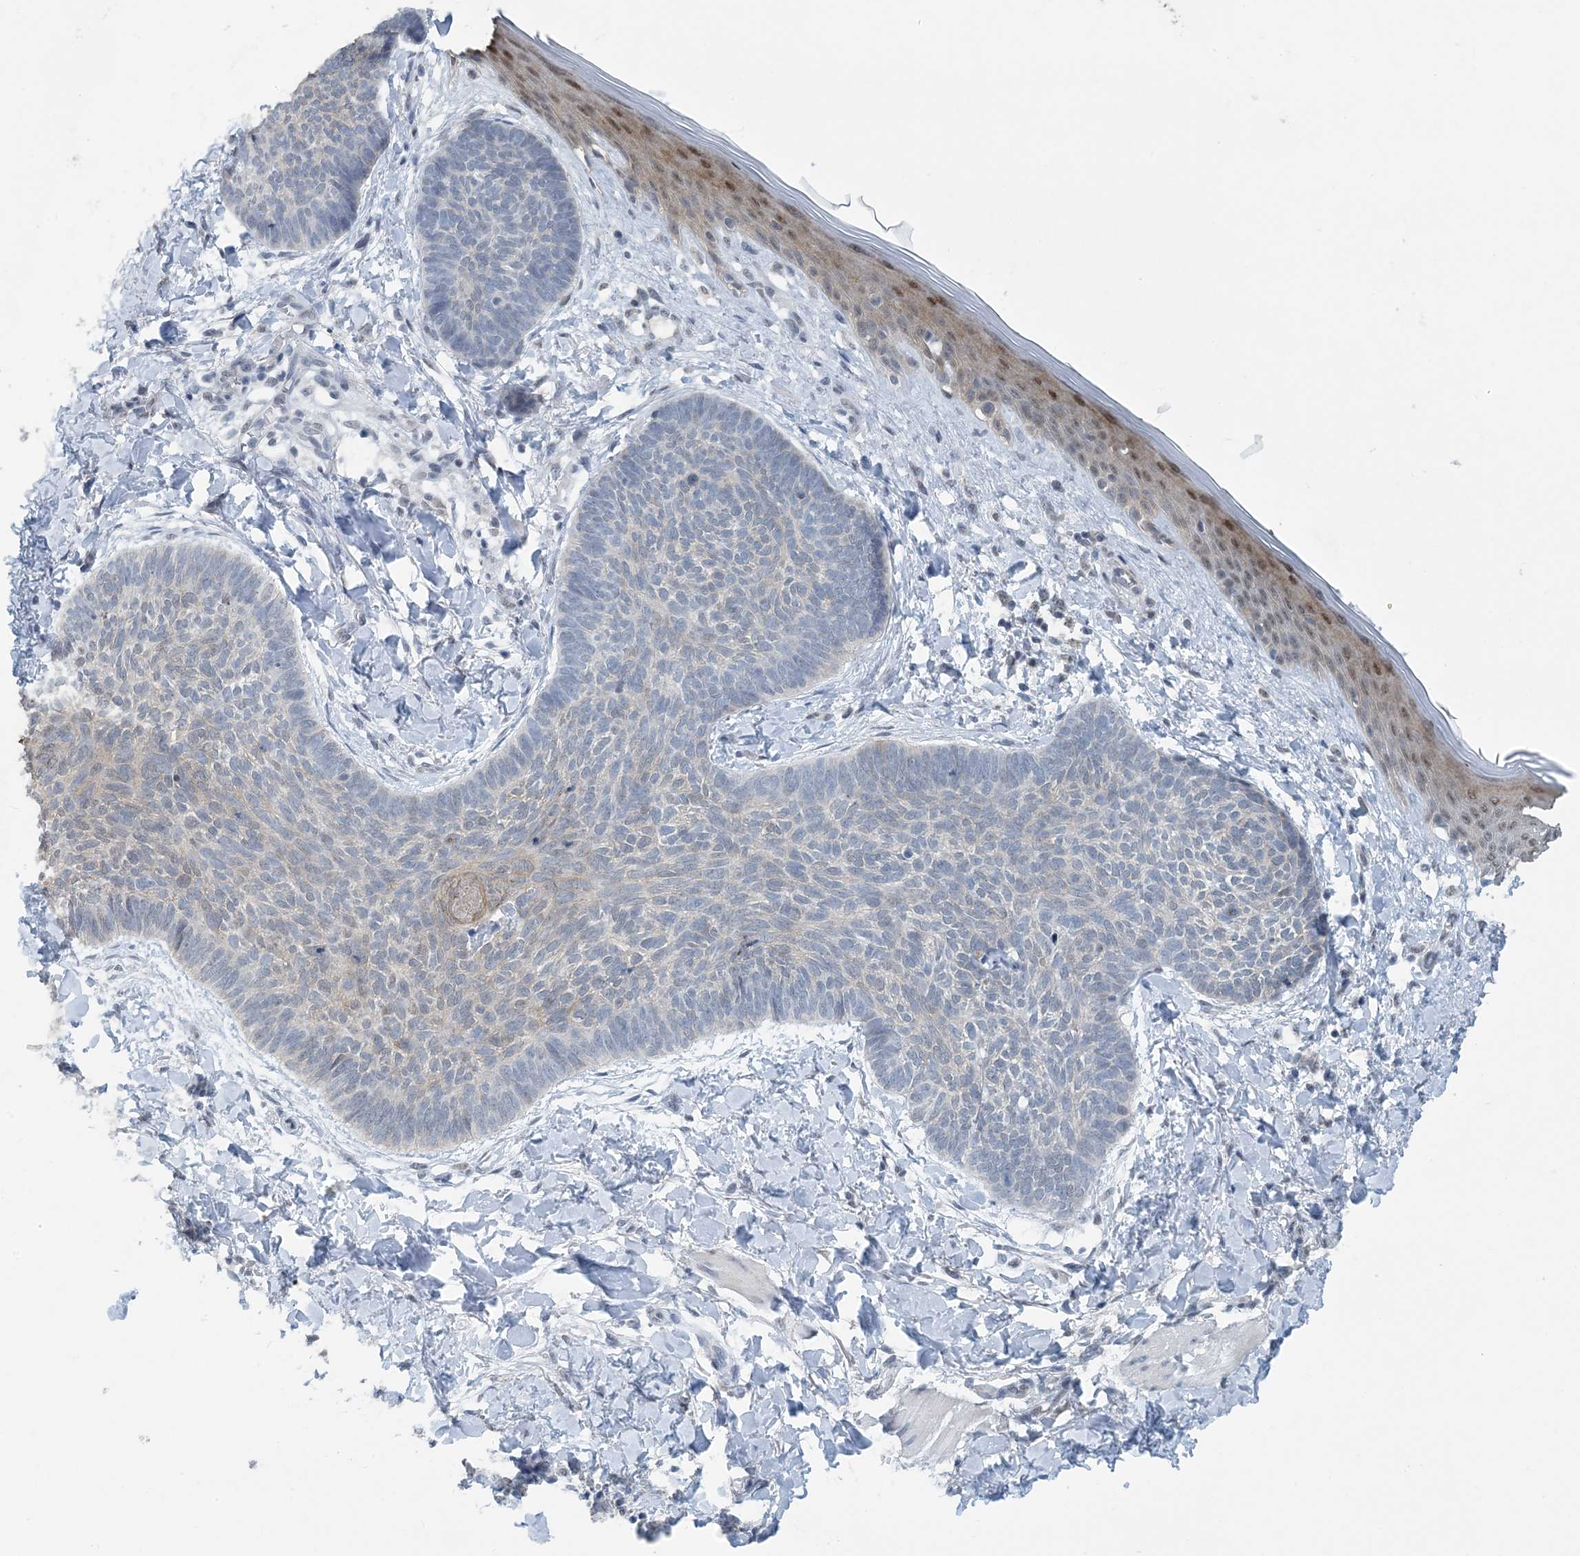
{"staining": {"intensity": "weak", "quantity": "<25%", "location": "cytoplasmic/membranous"}, "tissue": "skin cancer", "cell_type": "Tumor cells", "image_type": "cancer", "snomed": [{"axis": "morphology", "description": "Normal tissue, NOS"}, {"axis": "morphology", "description": "Basal cell carcinoma"}, {"axis": "topography", "description": "Skin"}], "caption": "Tumor cells are negative for protein expression in human skin cancer (basal cell carcinoma).", "gene": "MBD2", "patient": {"sex": "male", "age": 50}}